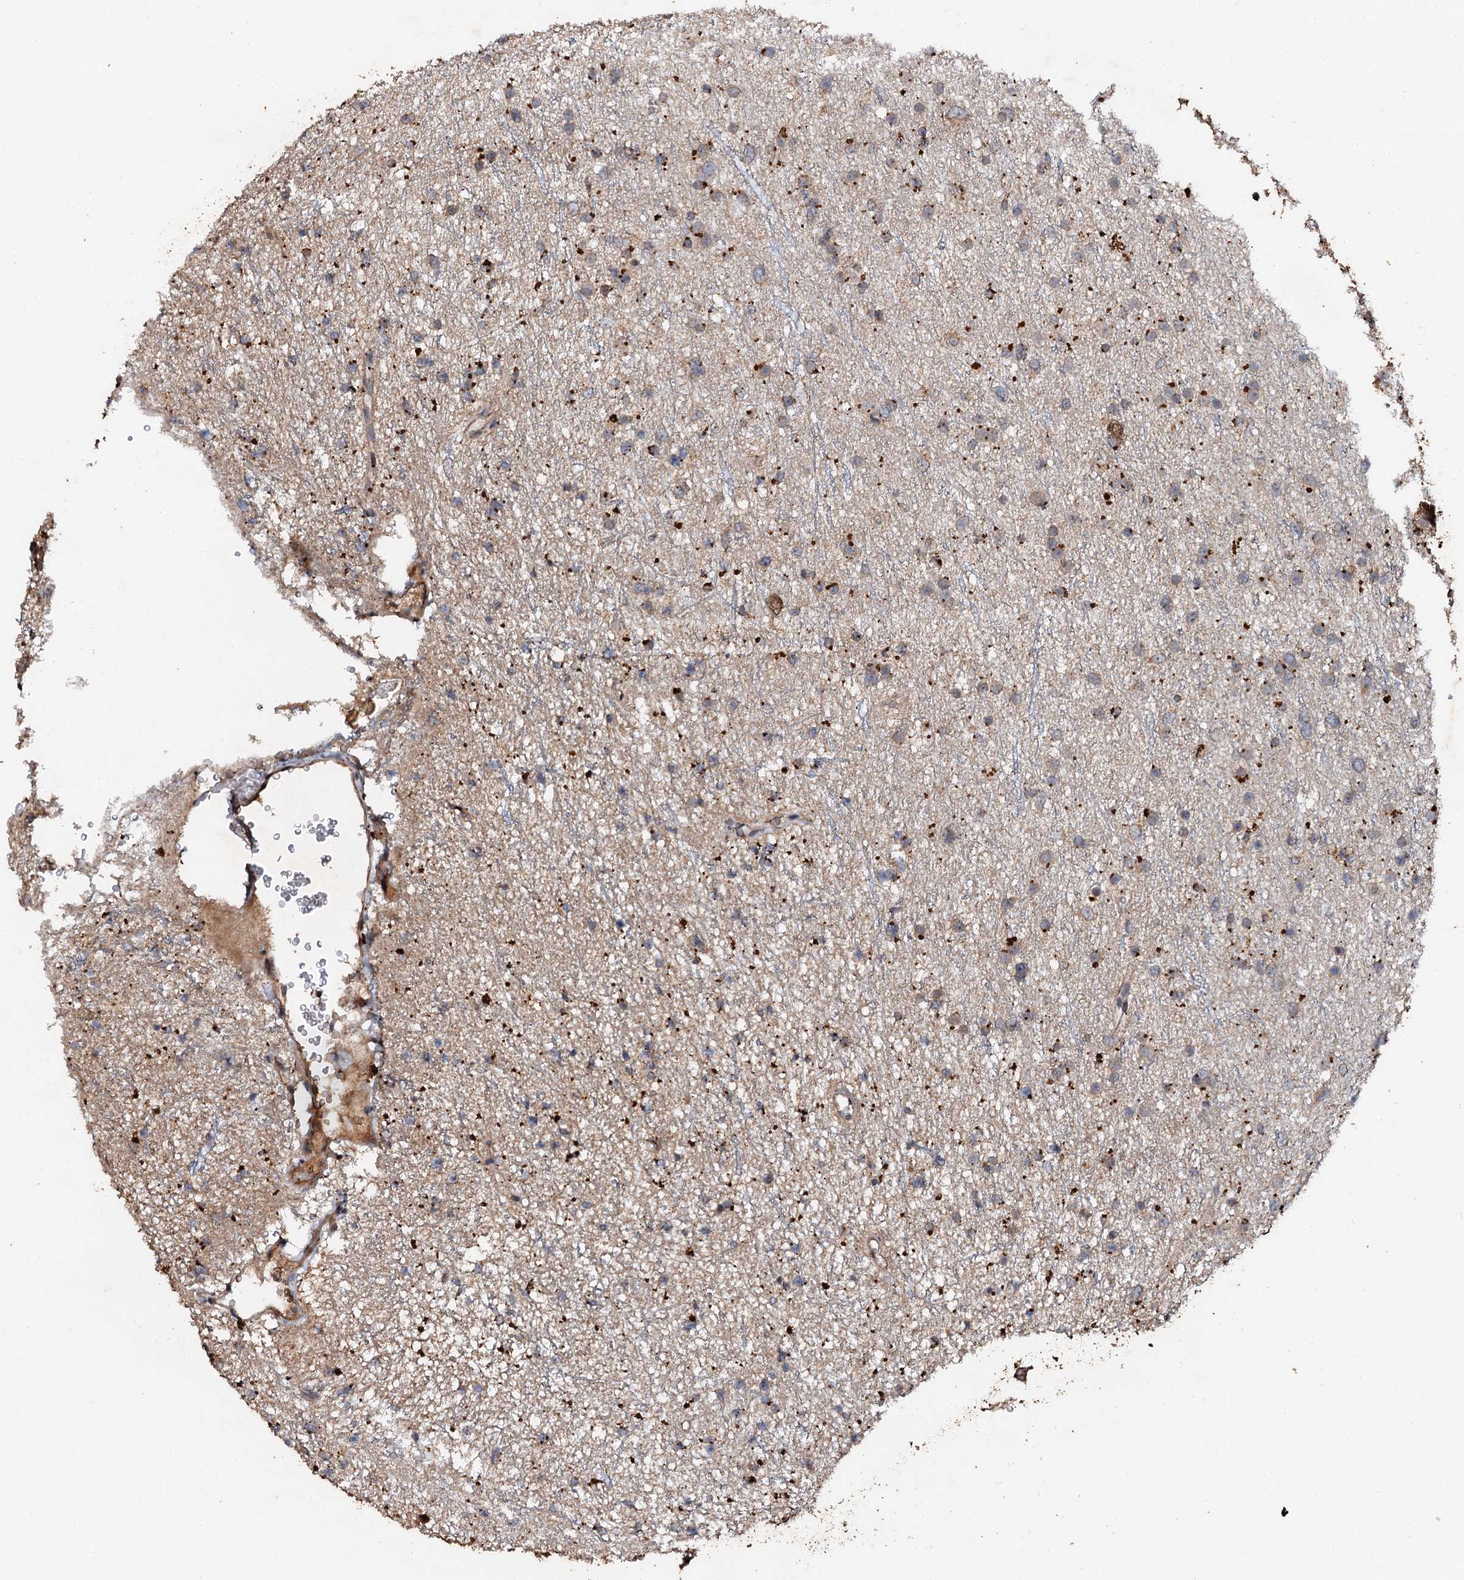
{"staining": {"intensity": "moderate", "quantity": "25%-75%", "location": "cytoplasmic/membranous"}, "tissue": "glioma", "cell_type": "Tumor cells", "image_type": "cancer", "snomed": [{"axis": "morphology", "description": "Glioma, malignant, Low grade"}, {"axis": "topography", "description": "Cerebral cortex"}], "caption": "Glioma stained for a protein shows moderate cytoplasmic/membranous positivity in tumor cells. Using DAB (3,3'-diaminobenzidine) (brown) and hematoxylin (blue) stains, captured at high magnification using brightfield microscopy.", "gene": "ADAMTS10", "patient": {"sex": "female", "age": 39}}